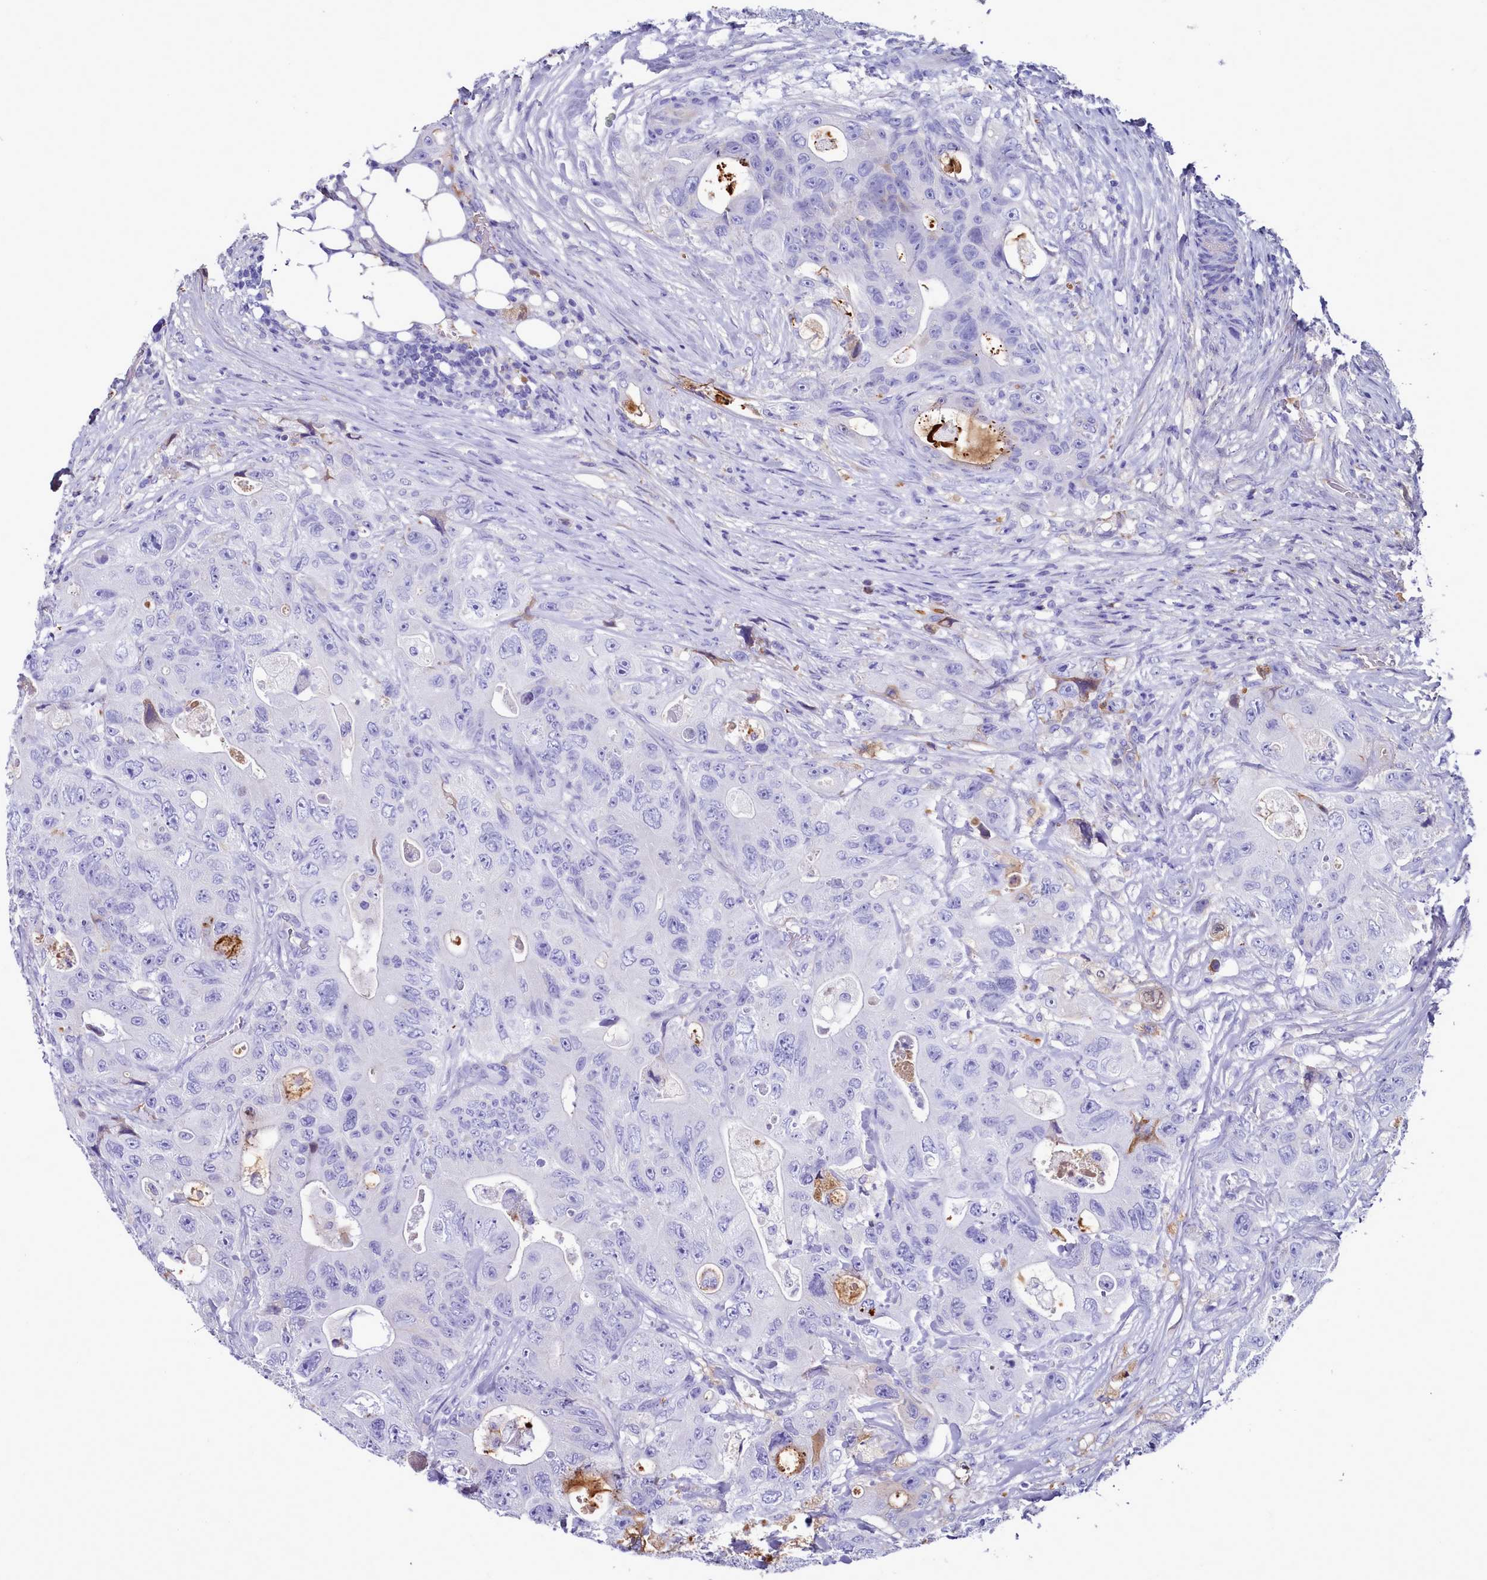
{"staining": {"intensity": "negative", "quantity": "none", "location": "none"}, "tissue": "colorectal cancer", "cell_type": "Tumor cells", "image_type": "cancer", "snomed": [{"axis": "morphology", "description": "Adenocarcinoma, NOS"}, {"axis": "topography", "description": "Colon"}], "caption": "Photomicrograph shows no significant protein staining in tumor cells of colorectal cancer.", "gene": "H1-7", "patient": {"sex": "female", "age": 46}}